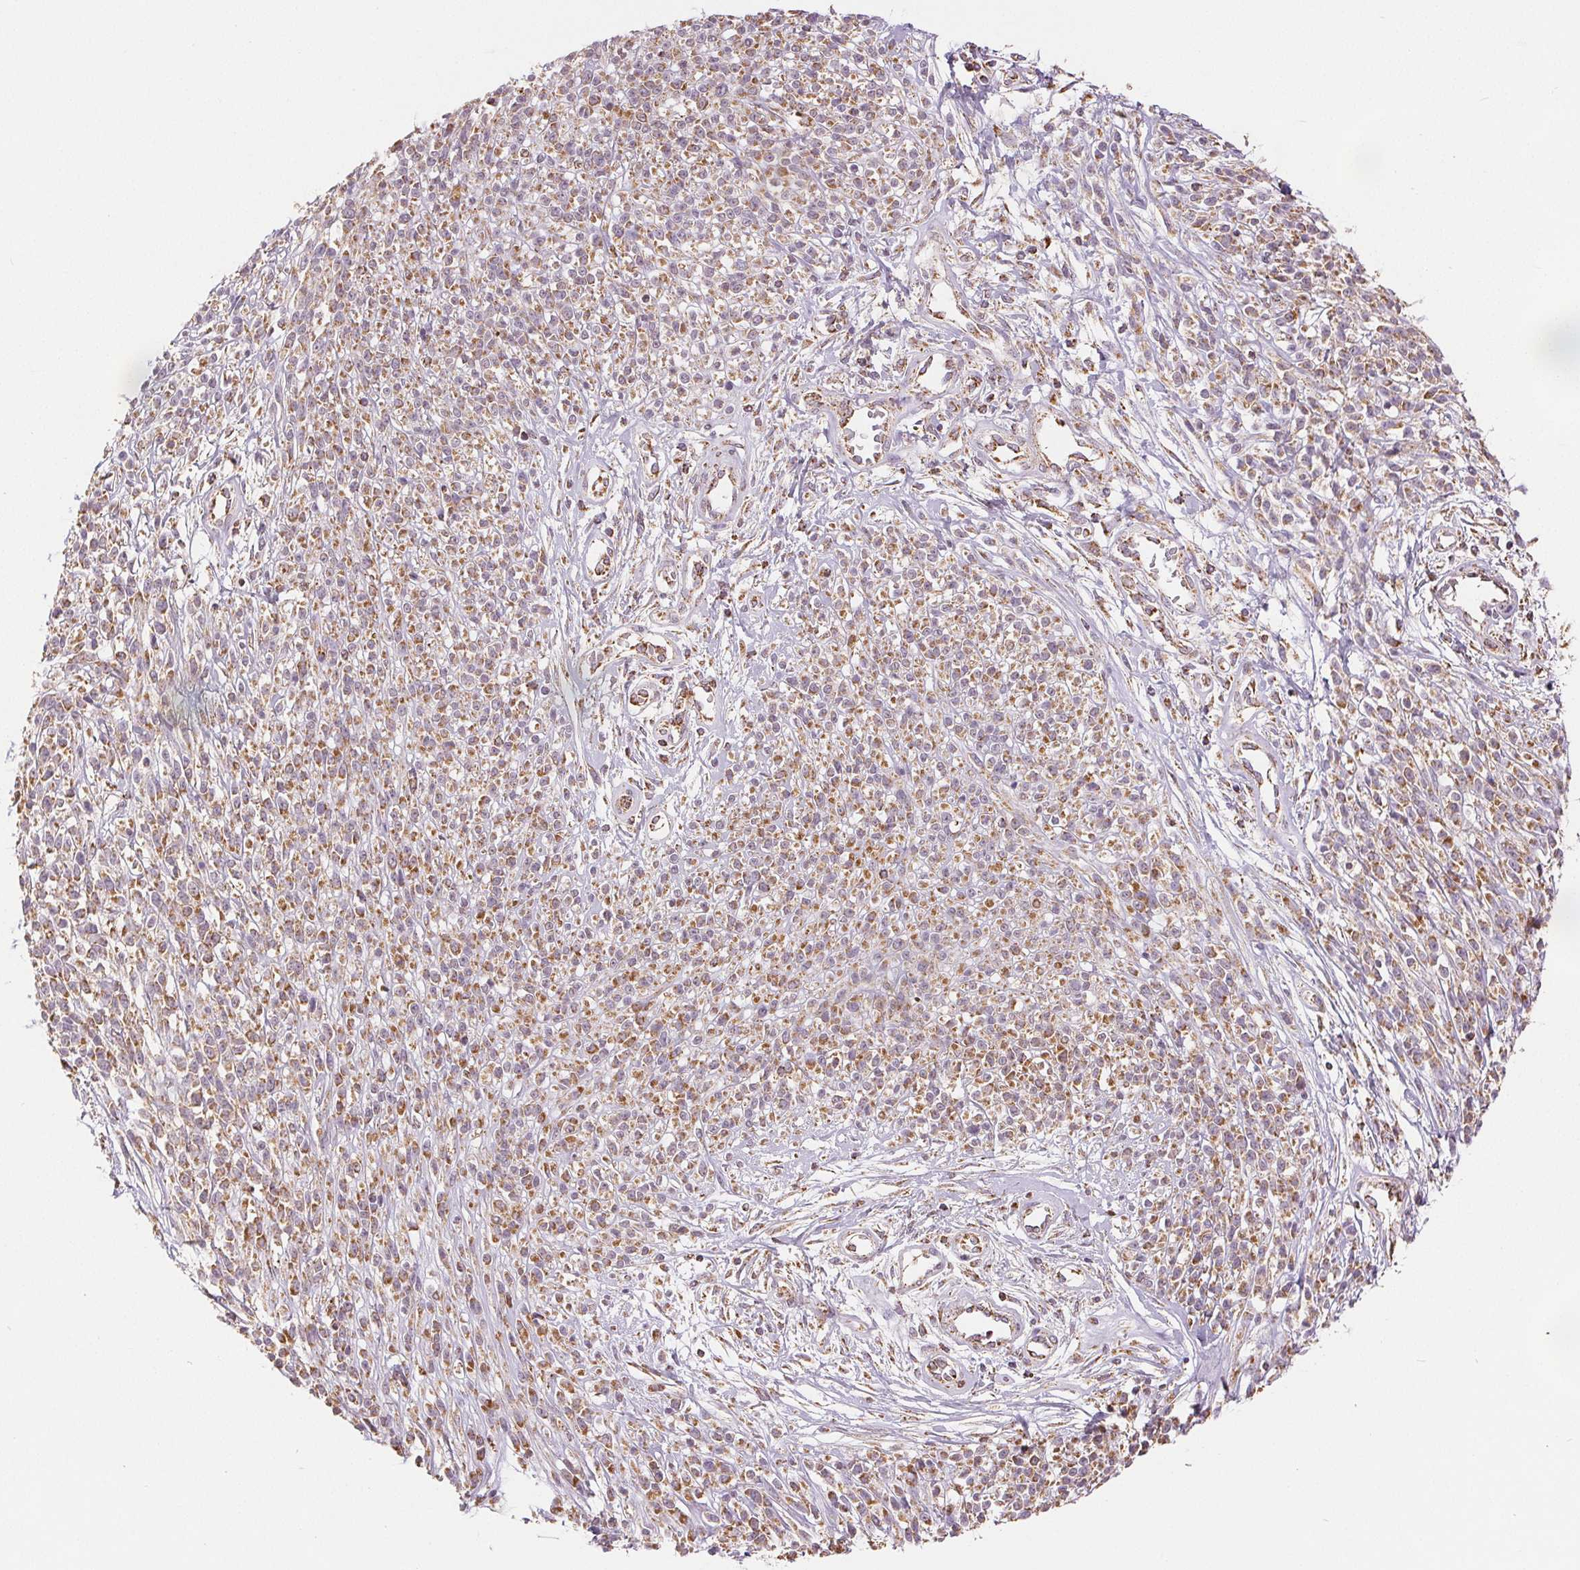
{"staining": {"intensity": "moderate", "quantity": ">75%", "location": "cytoplasmic/membranous"}, "tissue": "melanoma", "cell_type": "Tumor cells", "image_type": "cancer", "snomed": [{"axis": "morphology", "description": "Malignant melanoma, NOS"}, {"axis": "topography", "description": "Skin"}, {"axis": "topography", "description": "Skin of trunk"}], "caption": "Malignant melanoma stained with a protein marker displays moderate staining in tumor cells.", "gene": "SDHB", "patient": {"sex": "male", "age": 74}}